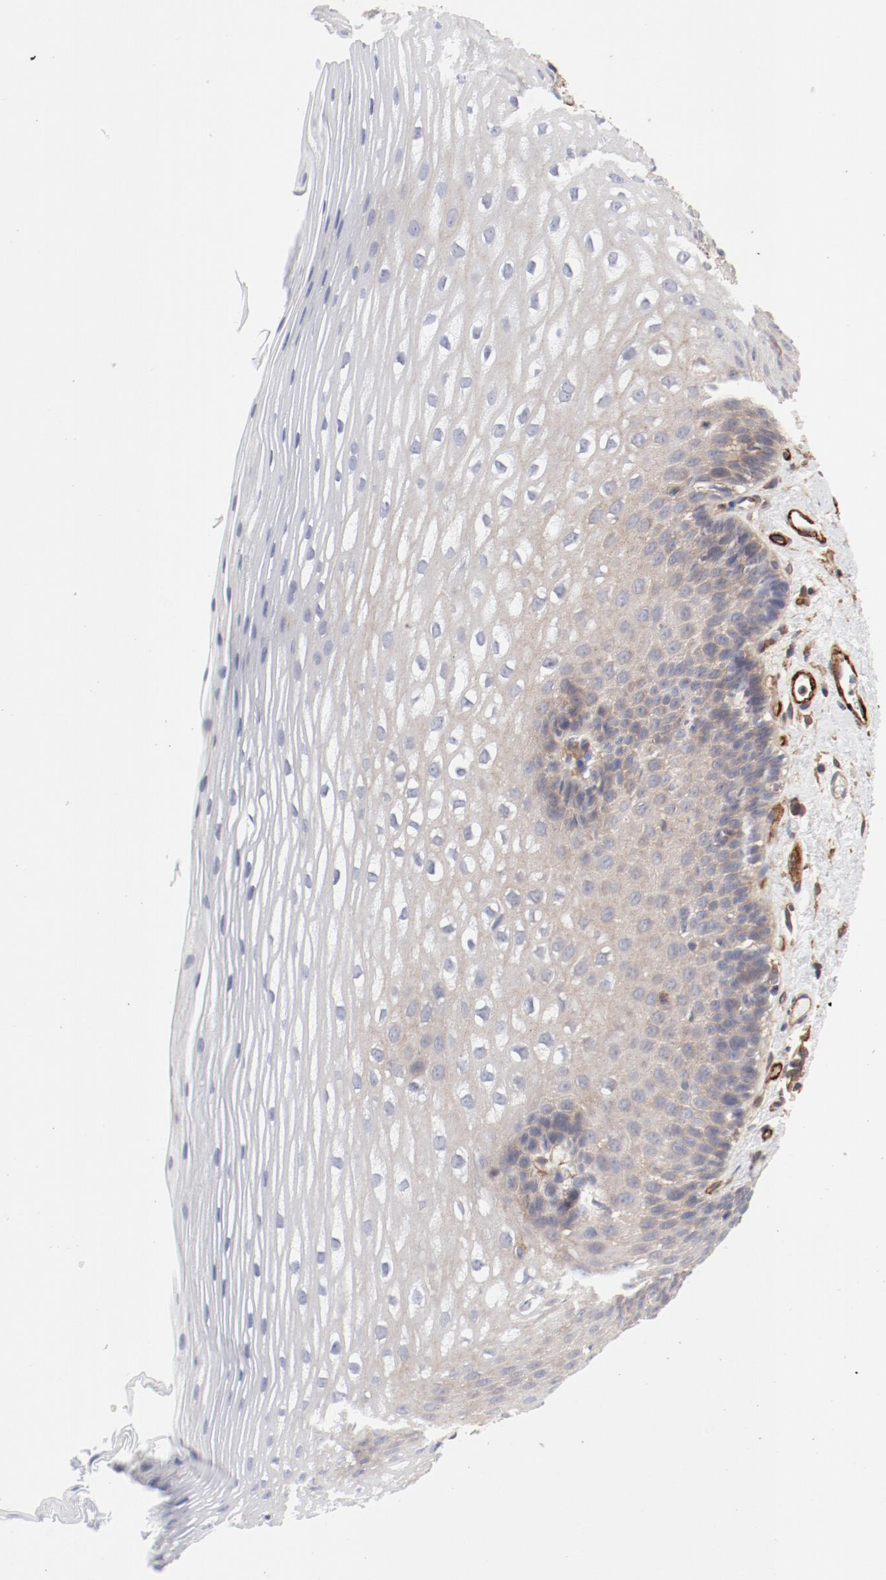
{"staining": {"intensity": "weak", "quantity": ">75%", "location": "cytoplasmic/membranous"}, "tissue": "esophagus", "cell_type": "Squamous epithelial cells", "image_type": "normal", "snomed": [{"axis": "morphology", "description": "Normal tissue, NOS"}, {"axis": "topography", "description": "Esophagus"}], "caption": "A low amount of weak cytoplasmic/membranous expression is seen in about >75% of squamous epithelial cells in unremarkable esophagus. (Stains: DAB (3,3'-diaminobenzidine) in brown, nuclei in blue, Microscopy: brightfield microscopy at high magnification).", "gene": "AP2A1", "patient": {"sex": "female", "age": 70}}